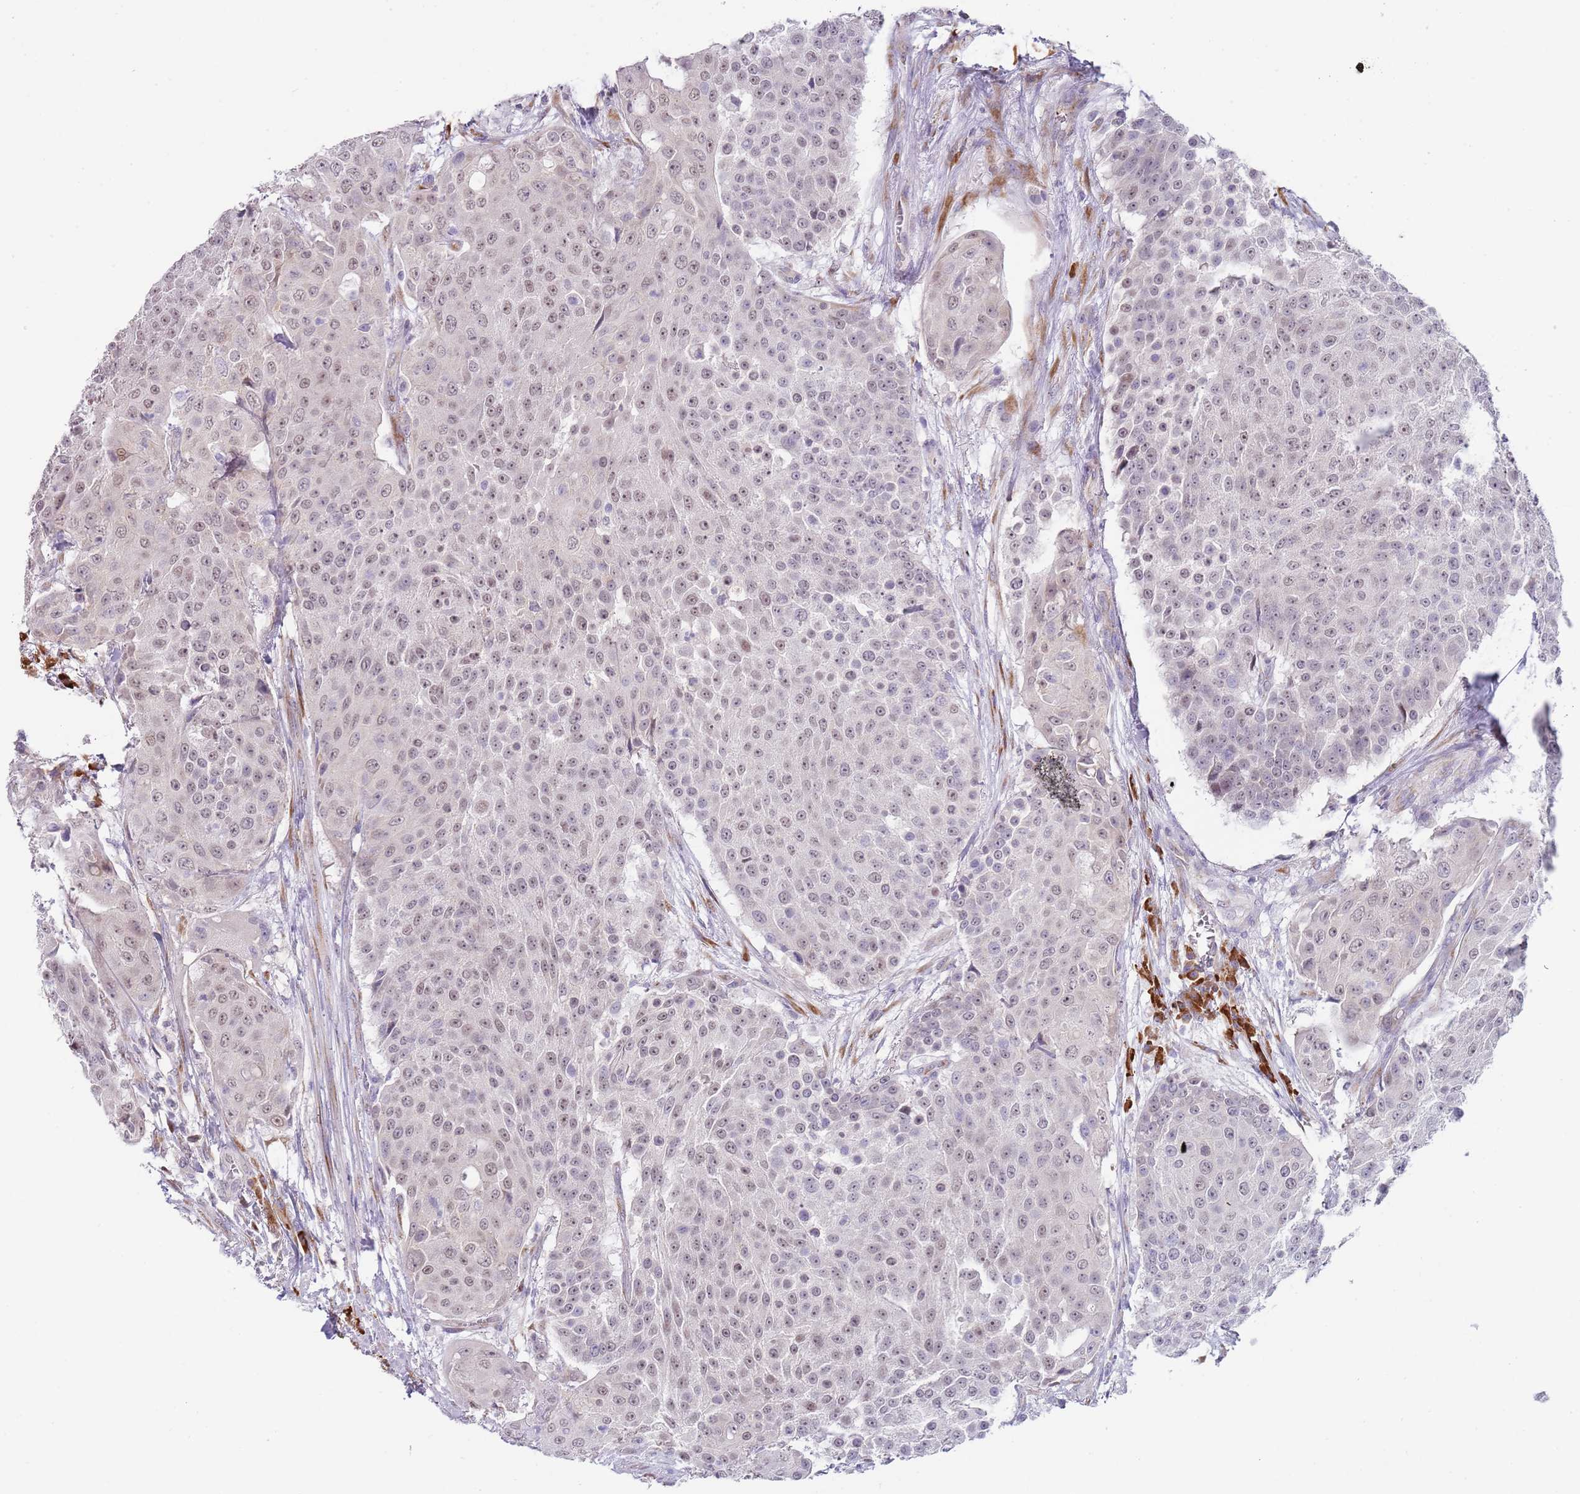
{"staining": {"intensity": "weak", "quantity": ">75%", "location": "nuclear"}, "tissue": "urothelial cancer", "cell_type": "Tumor cells", "image_type": "cancer", "snomed": [{"axis": "morphology", "description": "Urothelial carcinoma, High grade"}, {"axis": "topography", "description": "Urinary bladder"}], "caption": "Protein staining demonstrates weak nuclear expression in approximately >75% of tumor cells in urothelial cancer. Nuclei are stained in blue.", "gene": "TNRC6C", "patient": {"sex": "female", "age": 63}}